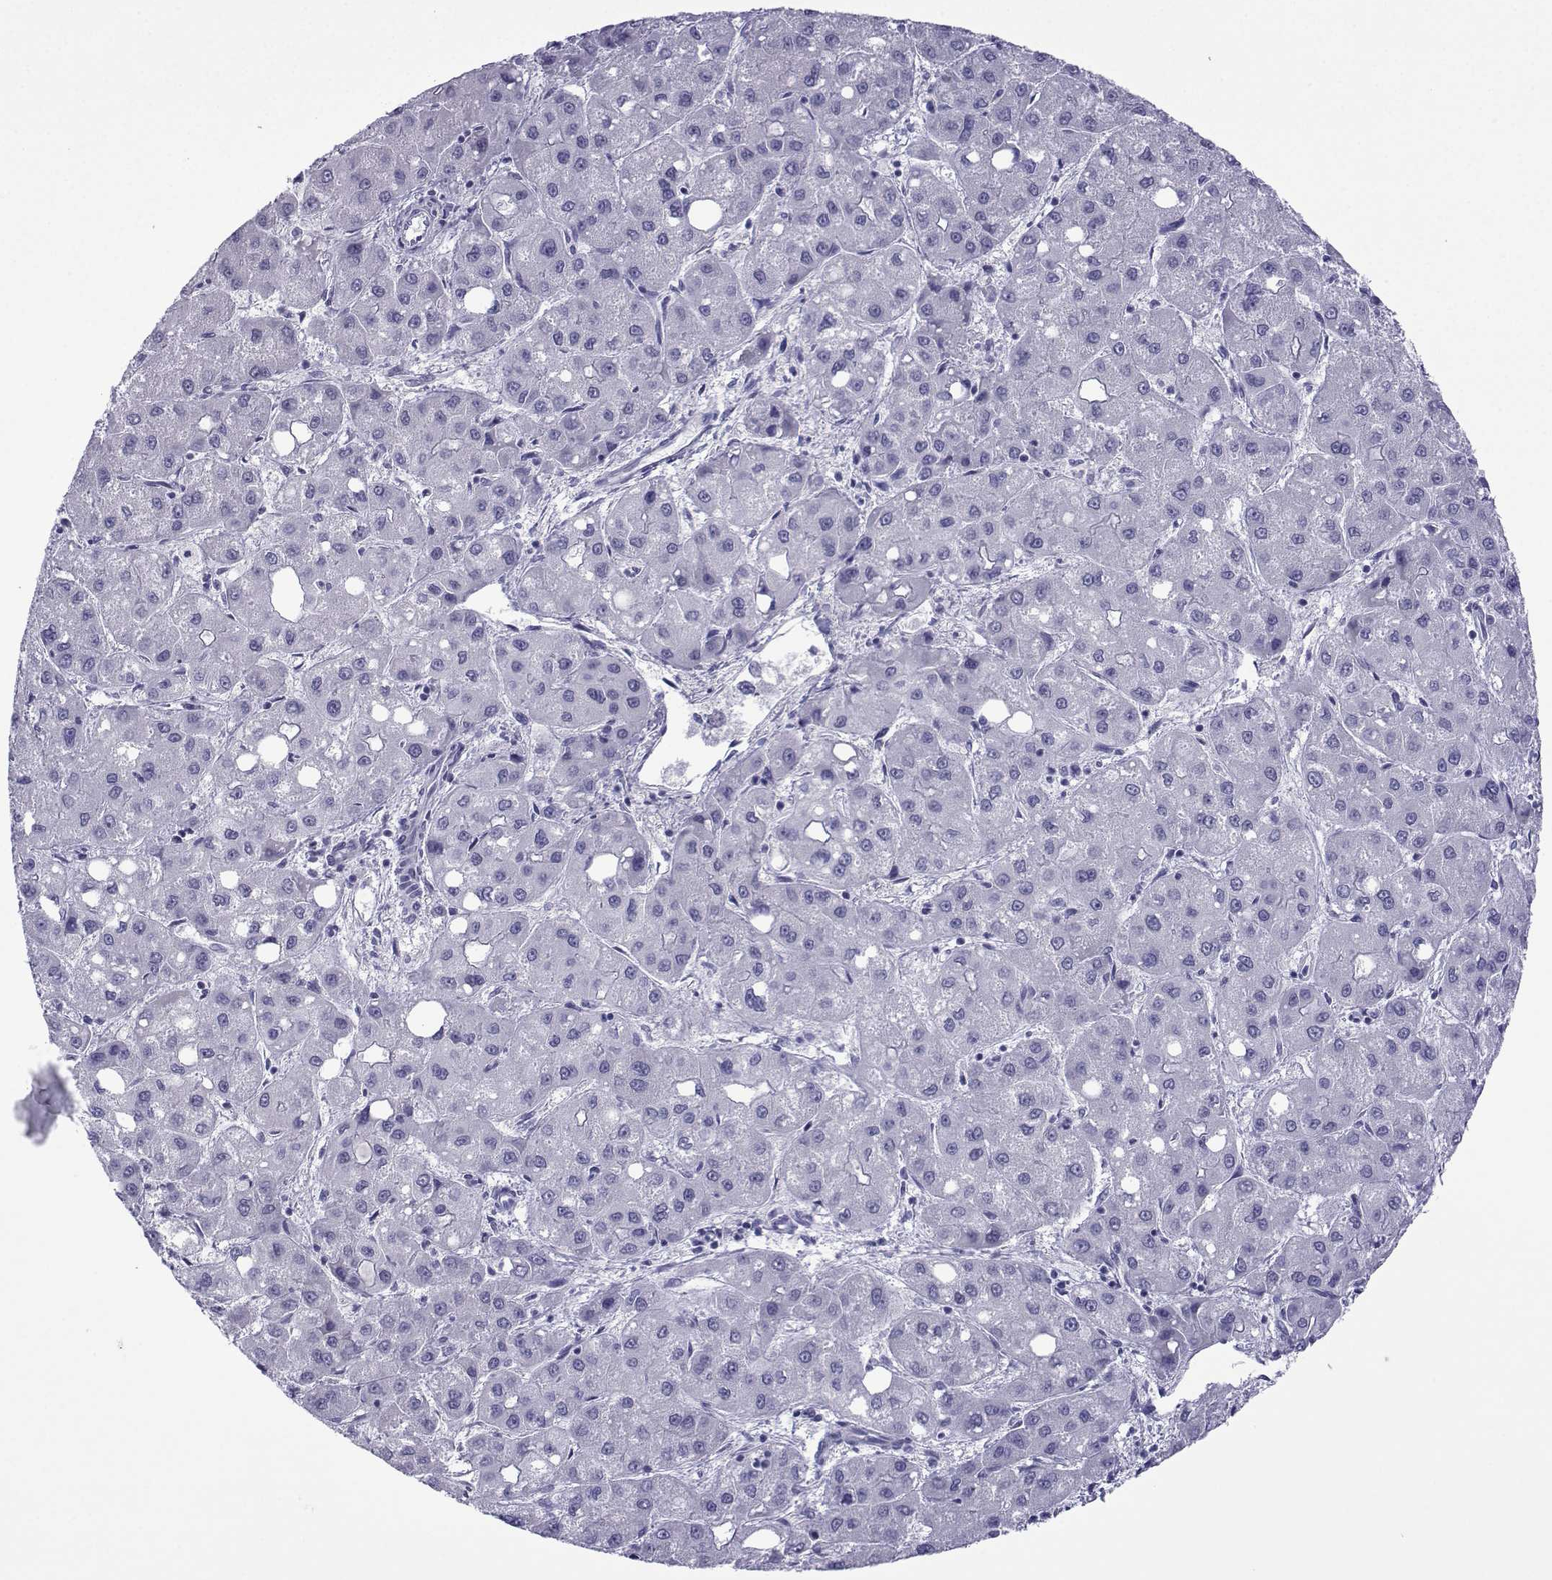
{"staining": {"intensity": "negative", "quantity": "none", "location": "none"}, "tissue": "liver cancer", "cell_type": "Tumor cells", "image_type": "cancer", "snomed": [{"axis": "morphology", "description": "Carcinoma, Hepatocellular, NOS"}, {"axis": "topography", "description": "Liver"}], "caption": "This photomicrograph is of hepatocellular carcinoma (liver) stained with immunohistochemistry to label a protein in brown with the nuclei are counter-stained blue. There is no expression in tumor cells.", "gene": "TRIM46", "patient": {"sex": "male", "age": 73}}